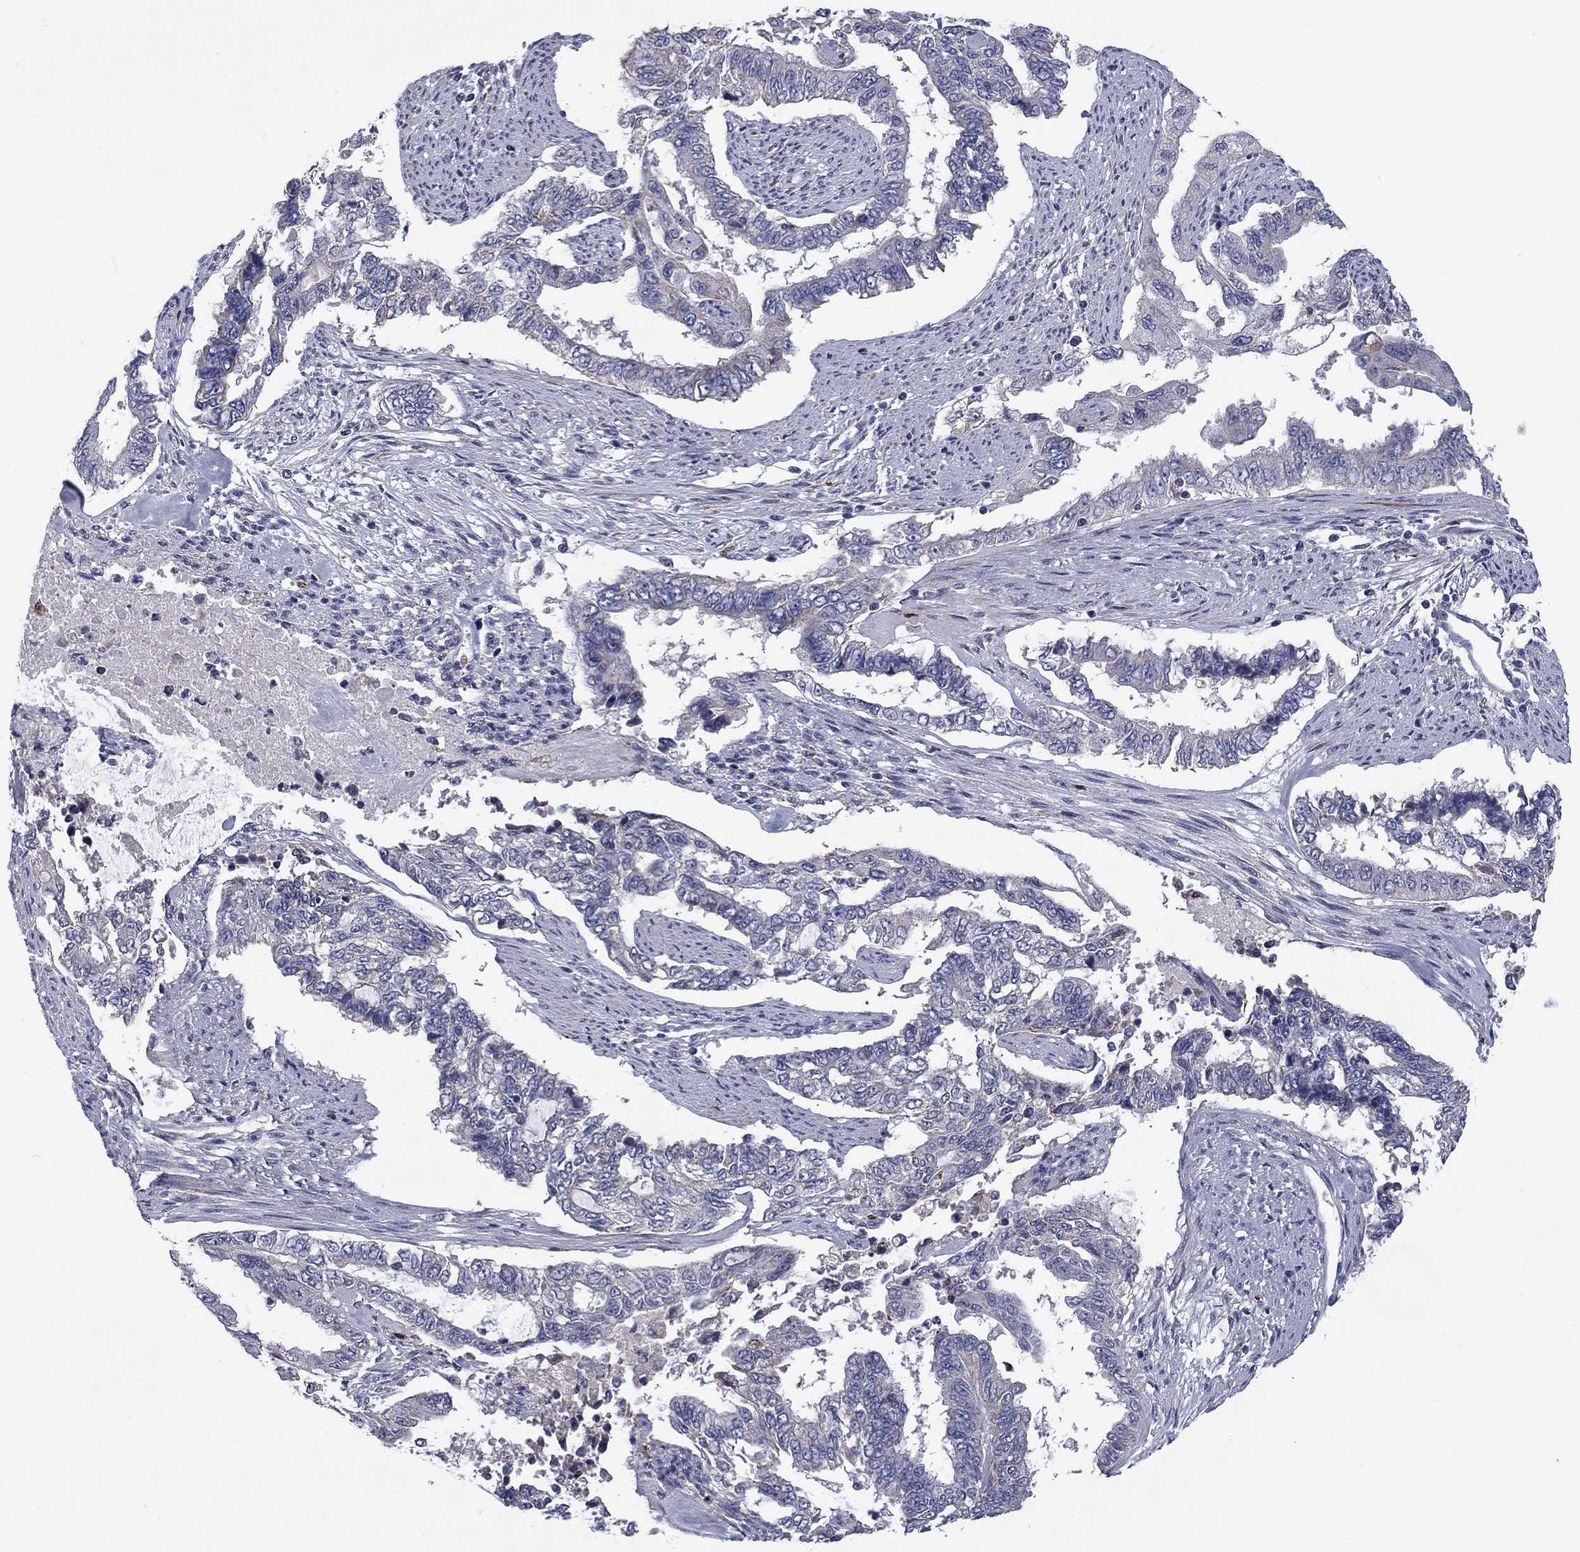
{"staining": {"intensity": "negative", "quantity": "none", "location": "none"}, "tissue": "endometrial cancer", "cell_type": "Tumor cells", "image_type": "cancer", "snomed": [{"axis": "morphology", "description": "Adenocarcinoma, NOS"}, {"axis": "topography", "description": "Uterus"}], "caption": "Immunohistochemical staining of human endometrial adenocarcinoma exhibits no significant positivity in tumor cells.", "gene": "FRK", "patient": {"sex": "female", "age": 59}}